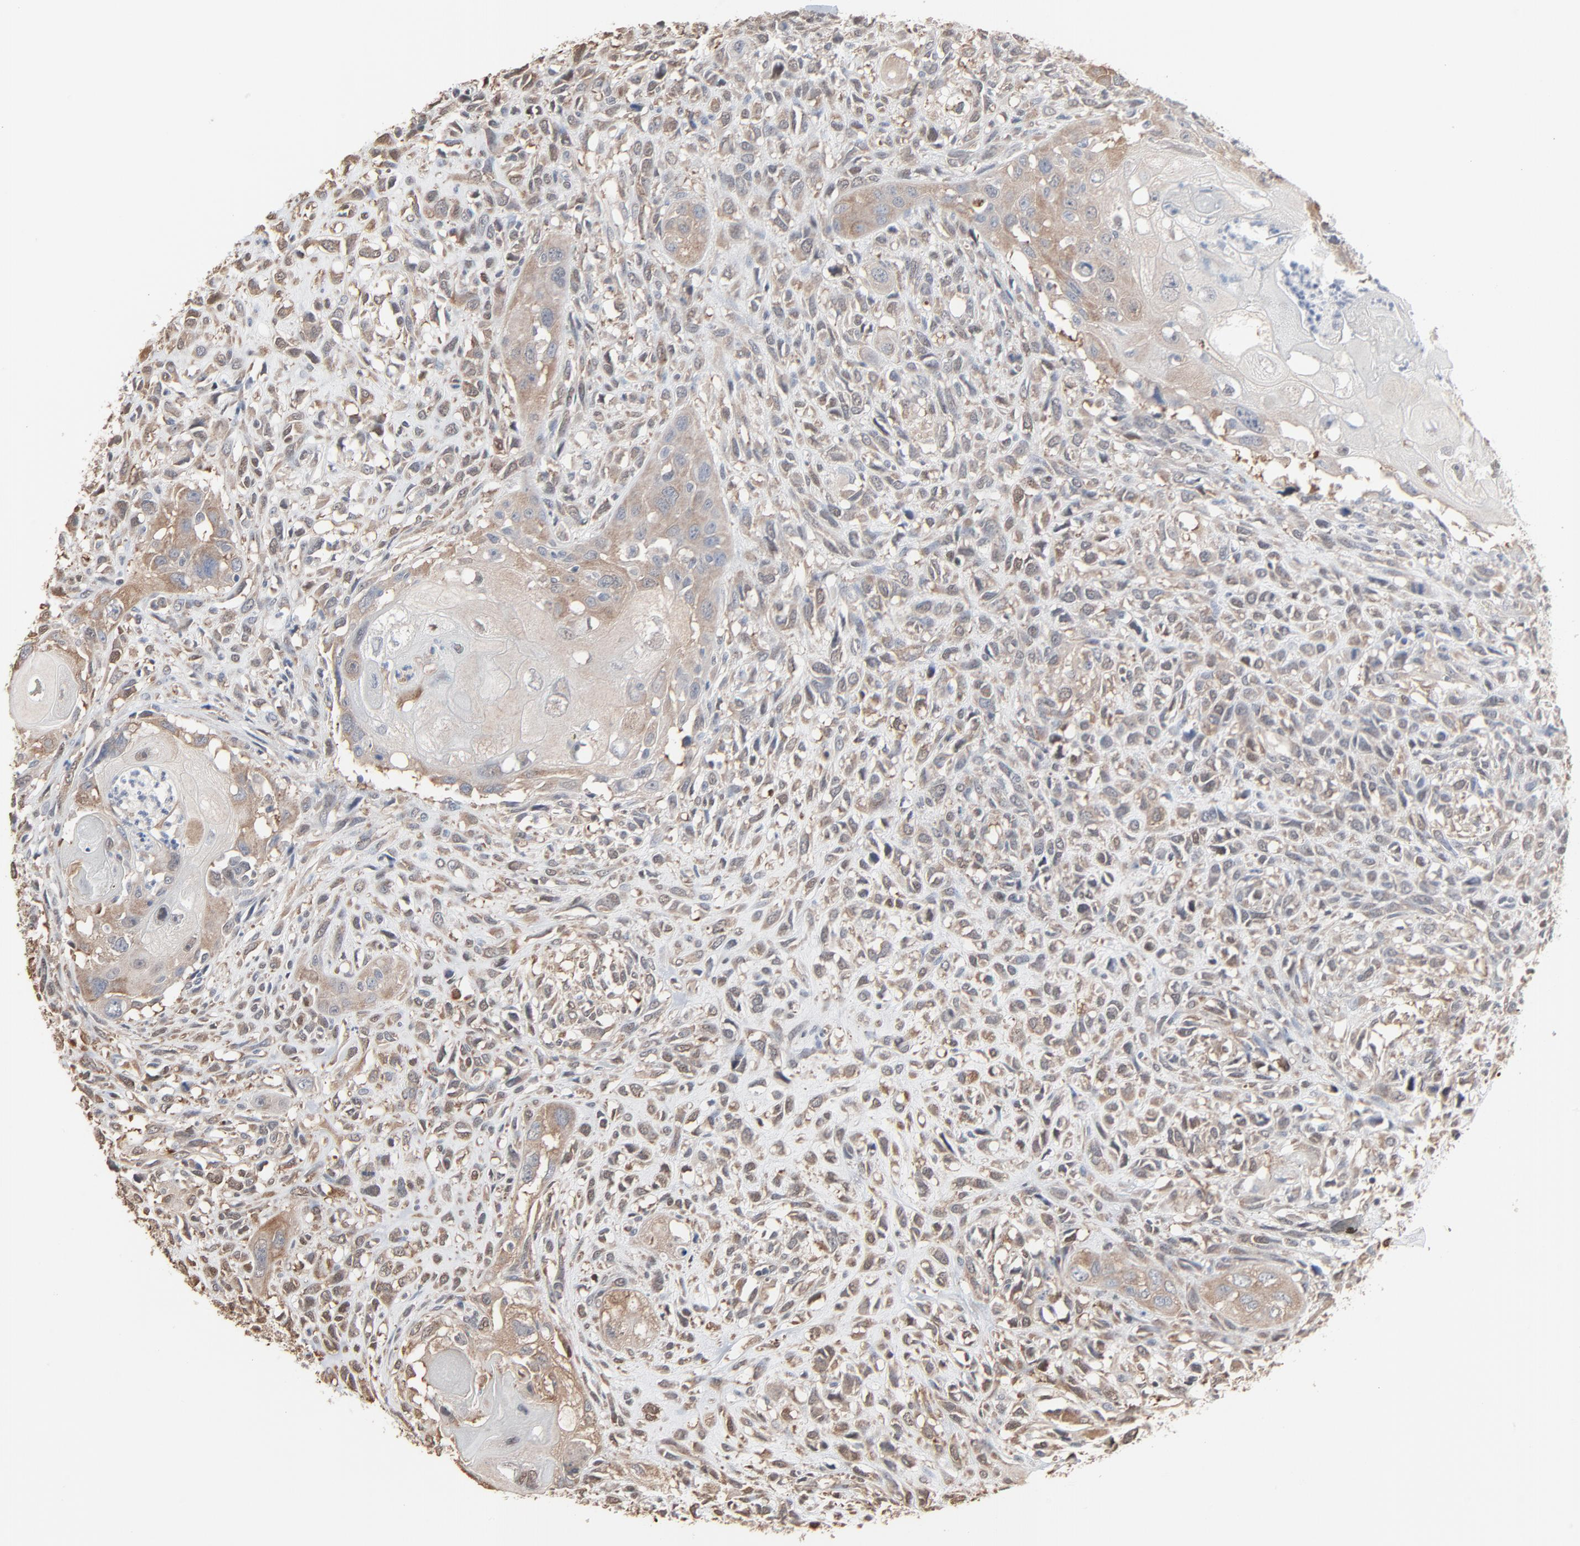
{"staining": {"intensity": "weak", "quantity": ">75%", "location": "cytoplasmic/membranous"}, "tissue": "head and neck cancer", "cell_type": "Tumor cells", "image_type": "cancer", "snomed": [{"axis": "morphology", "description": "Neoplasm, malignant, NOS"}, {"axis": "topography", "description": "Salivary gland"}, {"axis": "topography", "description": "Head-Neck"}], "caption": "An immunohistochemistry image of tumor tissue is shown. Protein staining in brown highlights weak cytoplasmic/membranous positivity in head and neck neoplasm (malignant) within tumor cells.", "gene": "CCT5", "patient": {"sex": "male", "age": 43}}